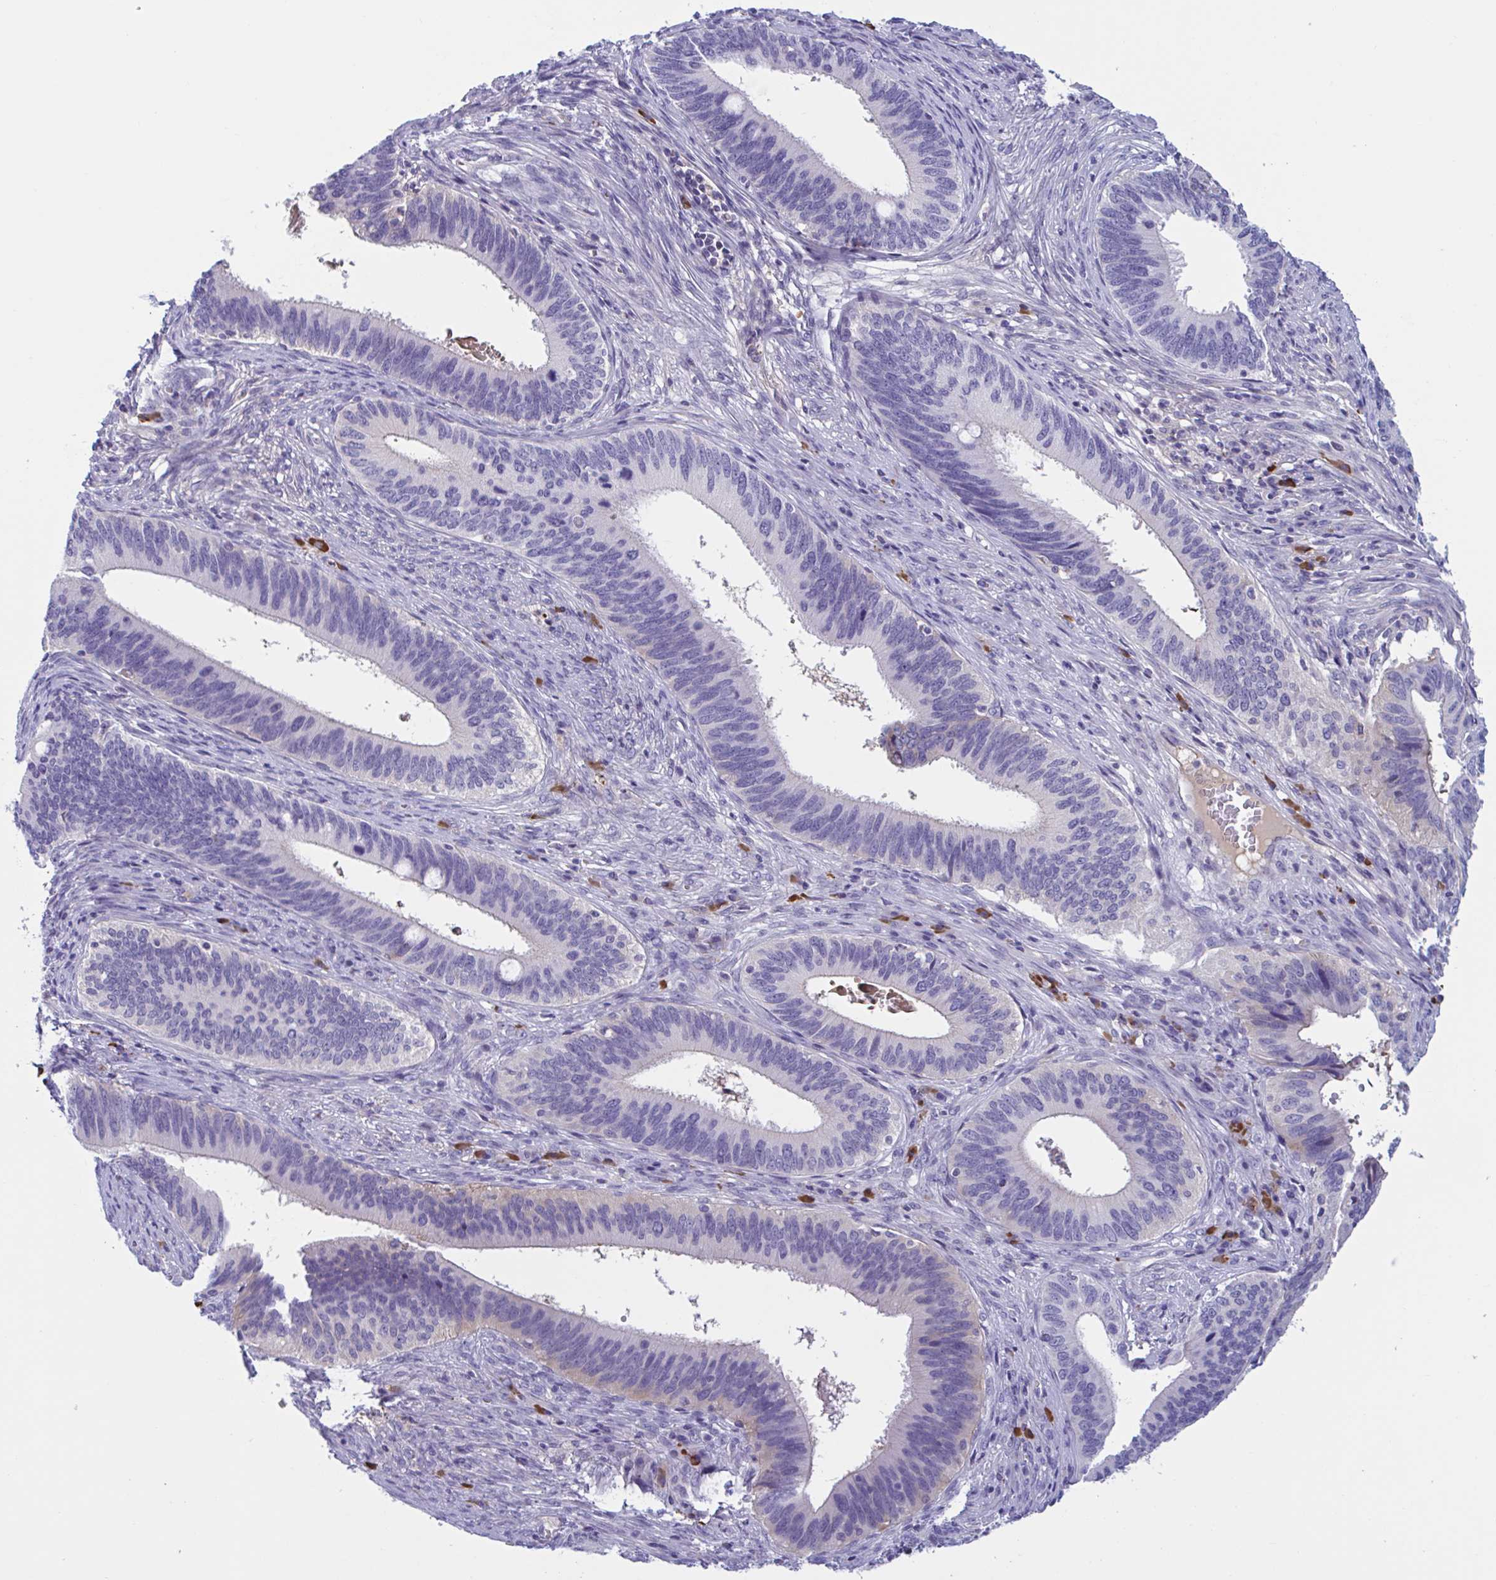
{"staining": {"intensity": "negative", "quantity": "none", "location": "none"}, "tissue": "cervical cancer", "cell_type": "Tumor cells", "image_type": "cancer", "snomed": [{"axis": "morphology", "description": "Adenocarcinoma, NOS"}, {"axis": "topography", "description": "Cervix"}], "caption": "Human adenocarcinoma (cervical) stained for a protein using IHC demonstrates no expression in tumor cells.", "gene": "MS4A14", "patient": {"sex": "female", "age": 42}}